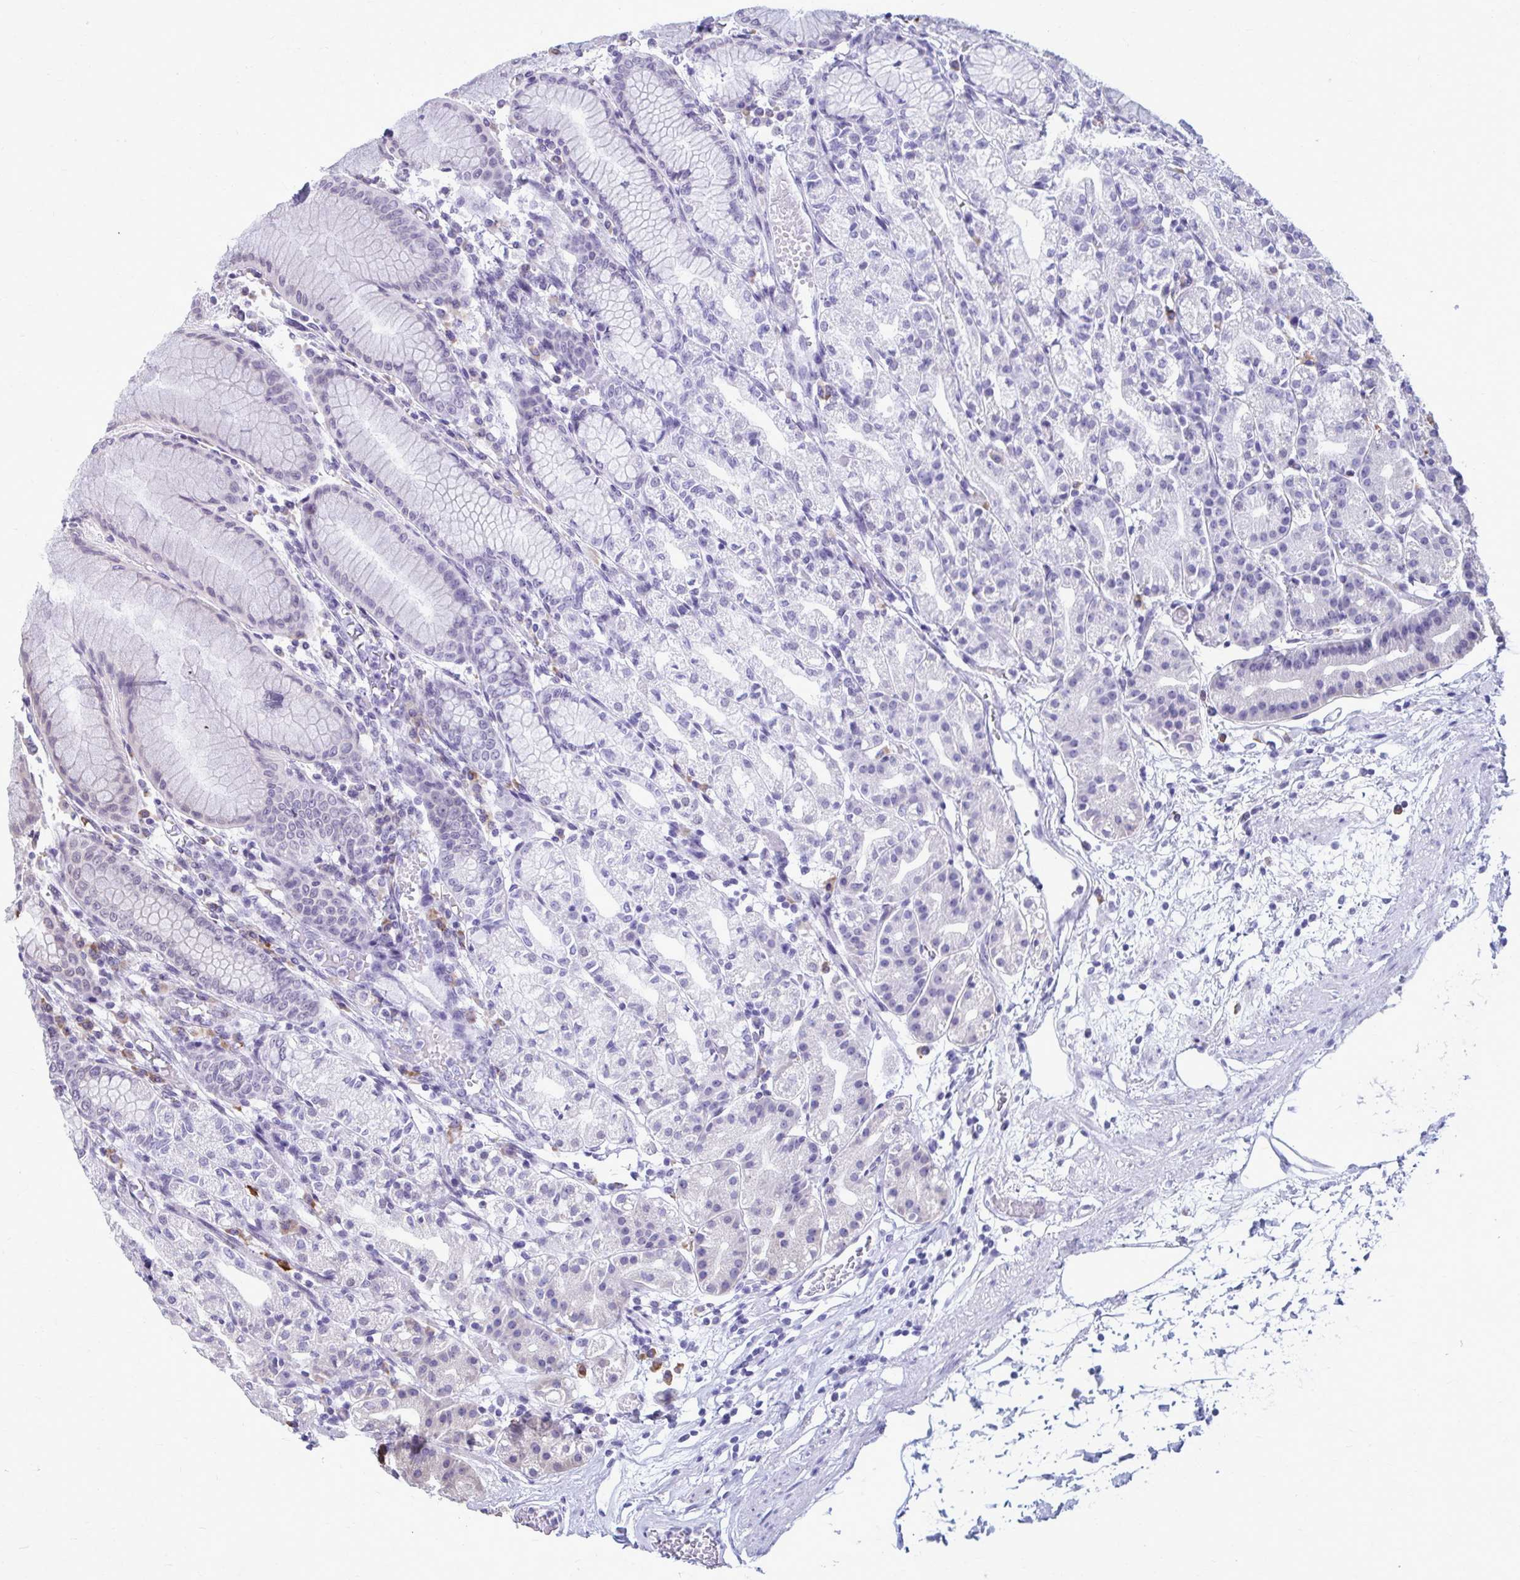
{"staining": {"intensity": "negative", "quantity": "none", "location": "none"}, "tissue": "stomach", "cell_type": "Glandular cells", "image_type": "normal", "snomed": [{"axis": "morphology", "description": "Normal tissue, NOS"}, {"axis": "topography", "description": "Stomach"}], "caption": "DAB (3,3'-diaminobenzidine) immunohistochemical staining of normal stomach reveals no significant staining in glandular cells.", "gene": "PROSER1", "patient": {"sex": "female", "age": 57}}